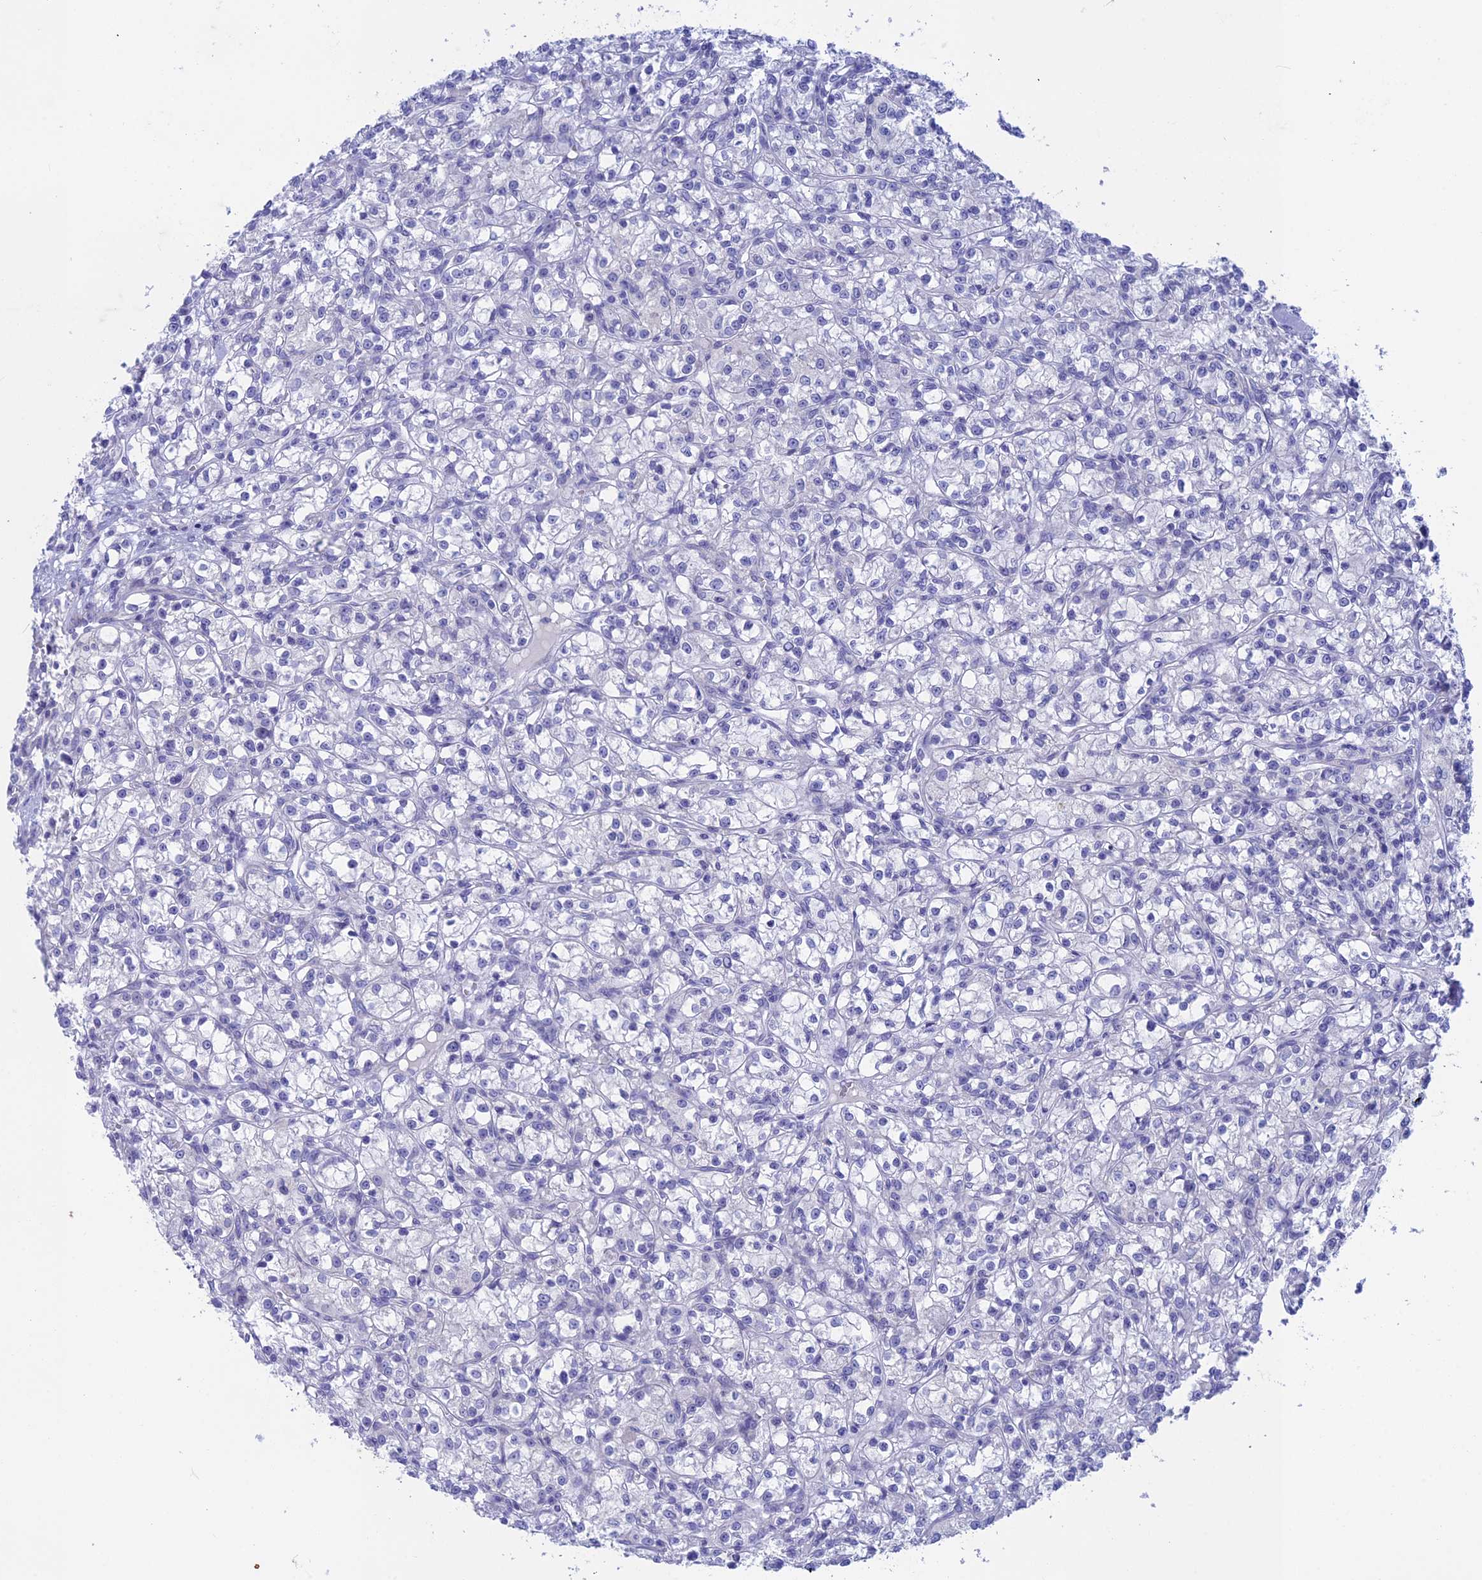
{"staining": {"intensity": "negative", "quantity": "none", "location": "none"}, "tissue": "renal cancer", "cell_type": "Tumor cells", "image_type": "cancer", "snomed": [{"axis": "morphology", "description": "Adenocarcinoma, NOS"}, {"axis": "topography", "description": "Kidney"}], "caption": "Renal cancer (adenocarcinoma) stained for a protein using immunohistochemistry reveals no staining tumor cells.", "gene": "BTBD19", "patient": {"sex": "female", "age": 59}}